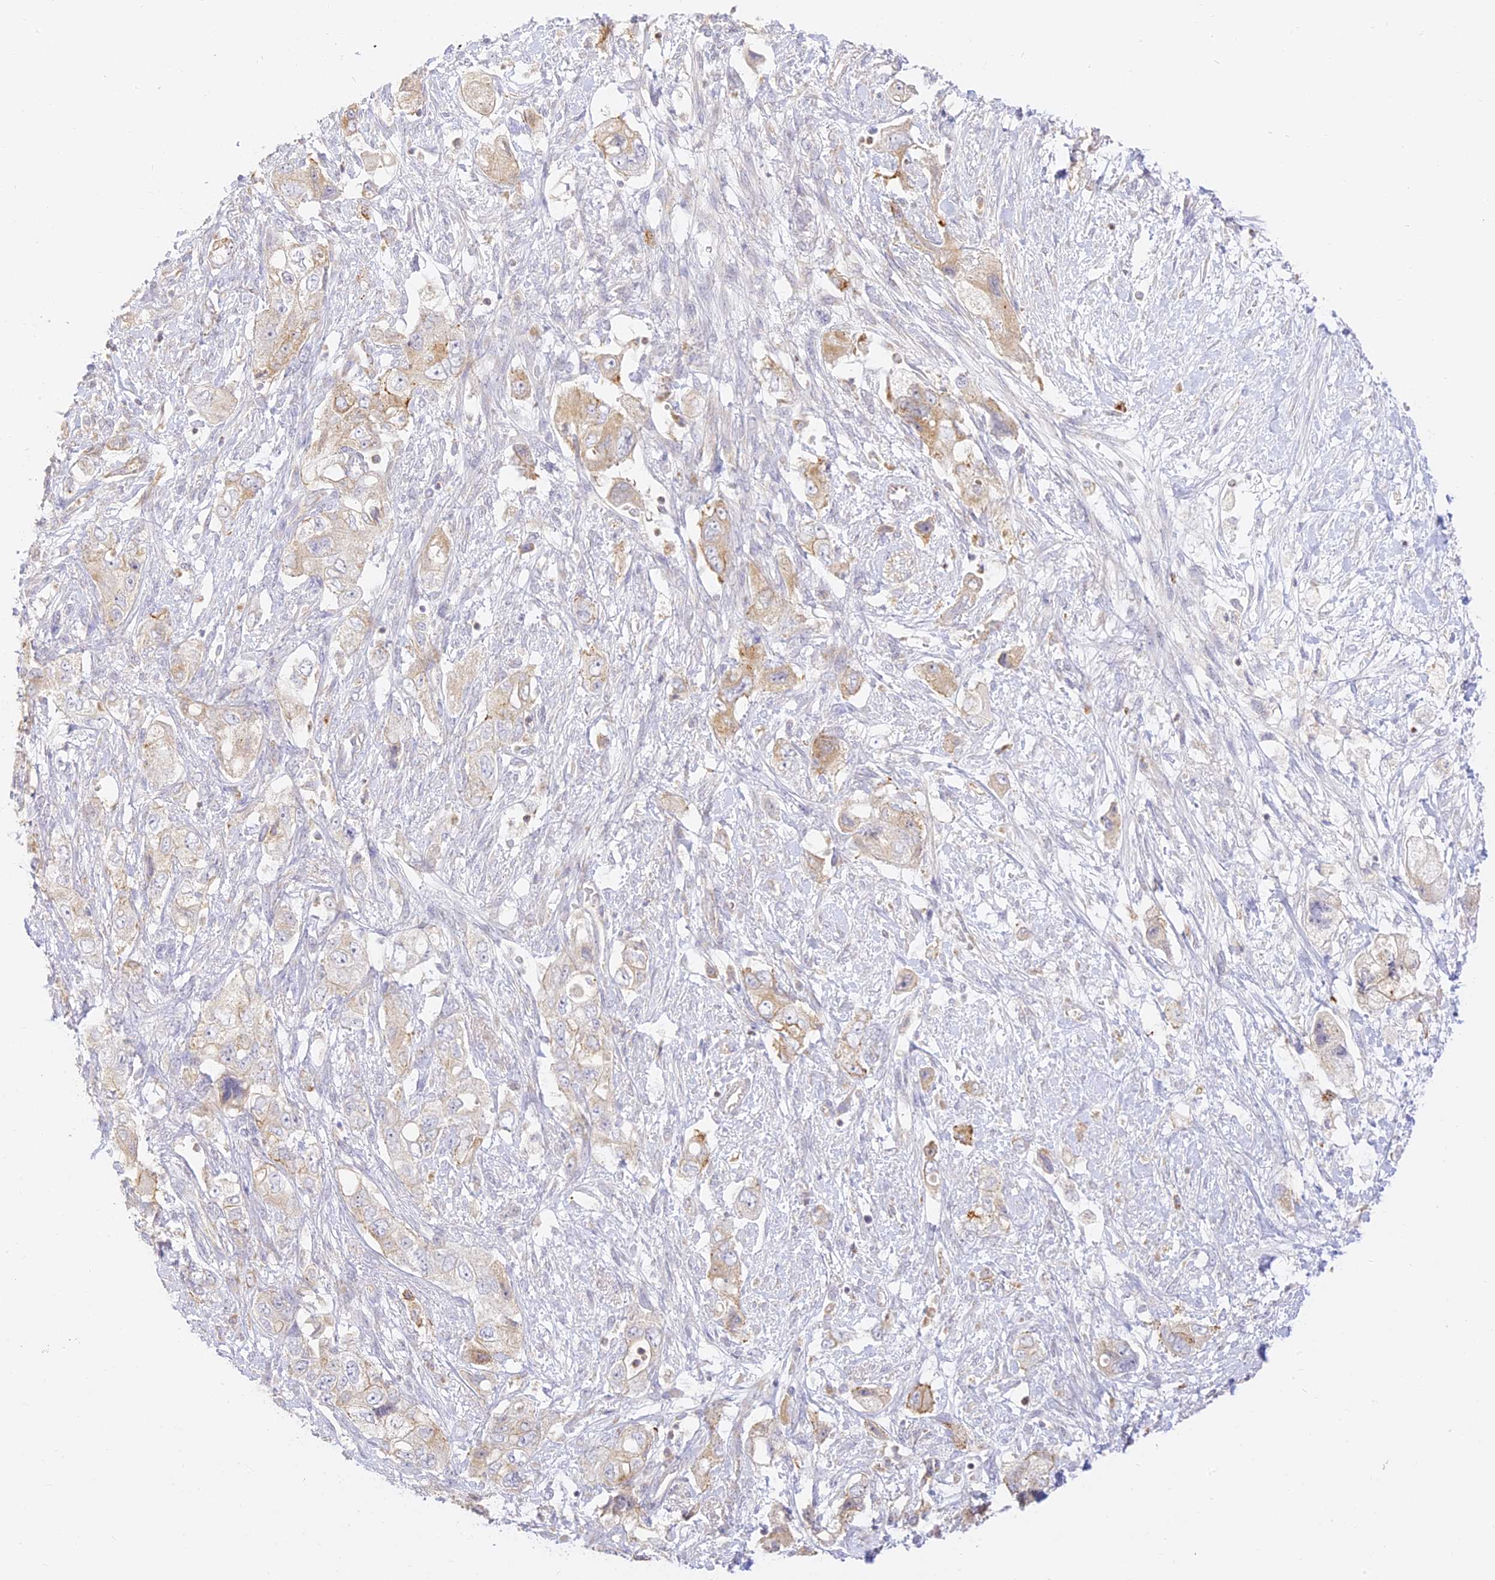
{"staining": {"intensity": "moderate", "quantity": "<25%", "location": "cytoplasmic/membranous"}, "tissue": "pancreatic cancer", "cell_type": "Tumor cells", "image_type": "cancer", "snomed": [{"axis": "morphology", "description": "Adenocarcinoma, NOS"}, {"axis": "topography", "description": "Pancreas"}], "caption": "Immunohistochemical staining of pancreatic cancer demonstrates moderate cytoplasmic/membranous protein expression in about <25% of tumor cells.", "gene": "LRRC15", "patient": {"sex": "female", "age": 73}}